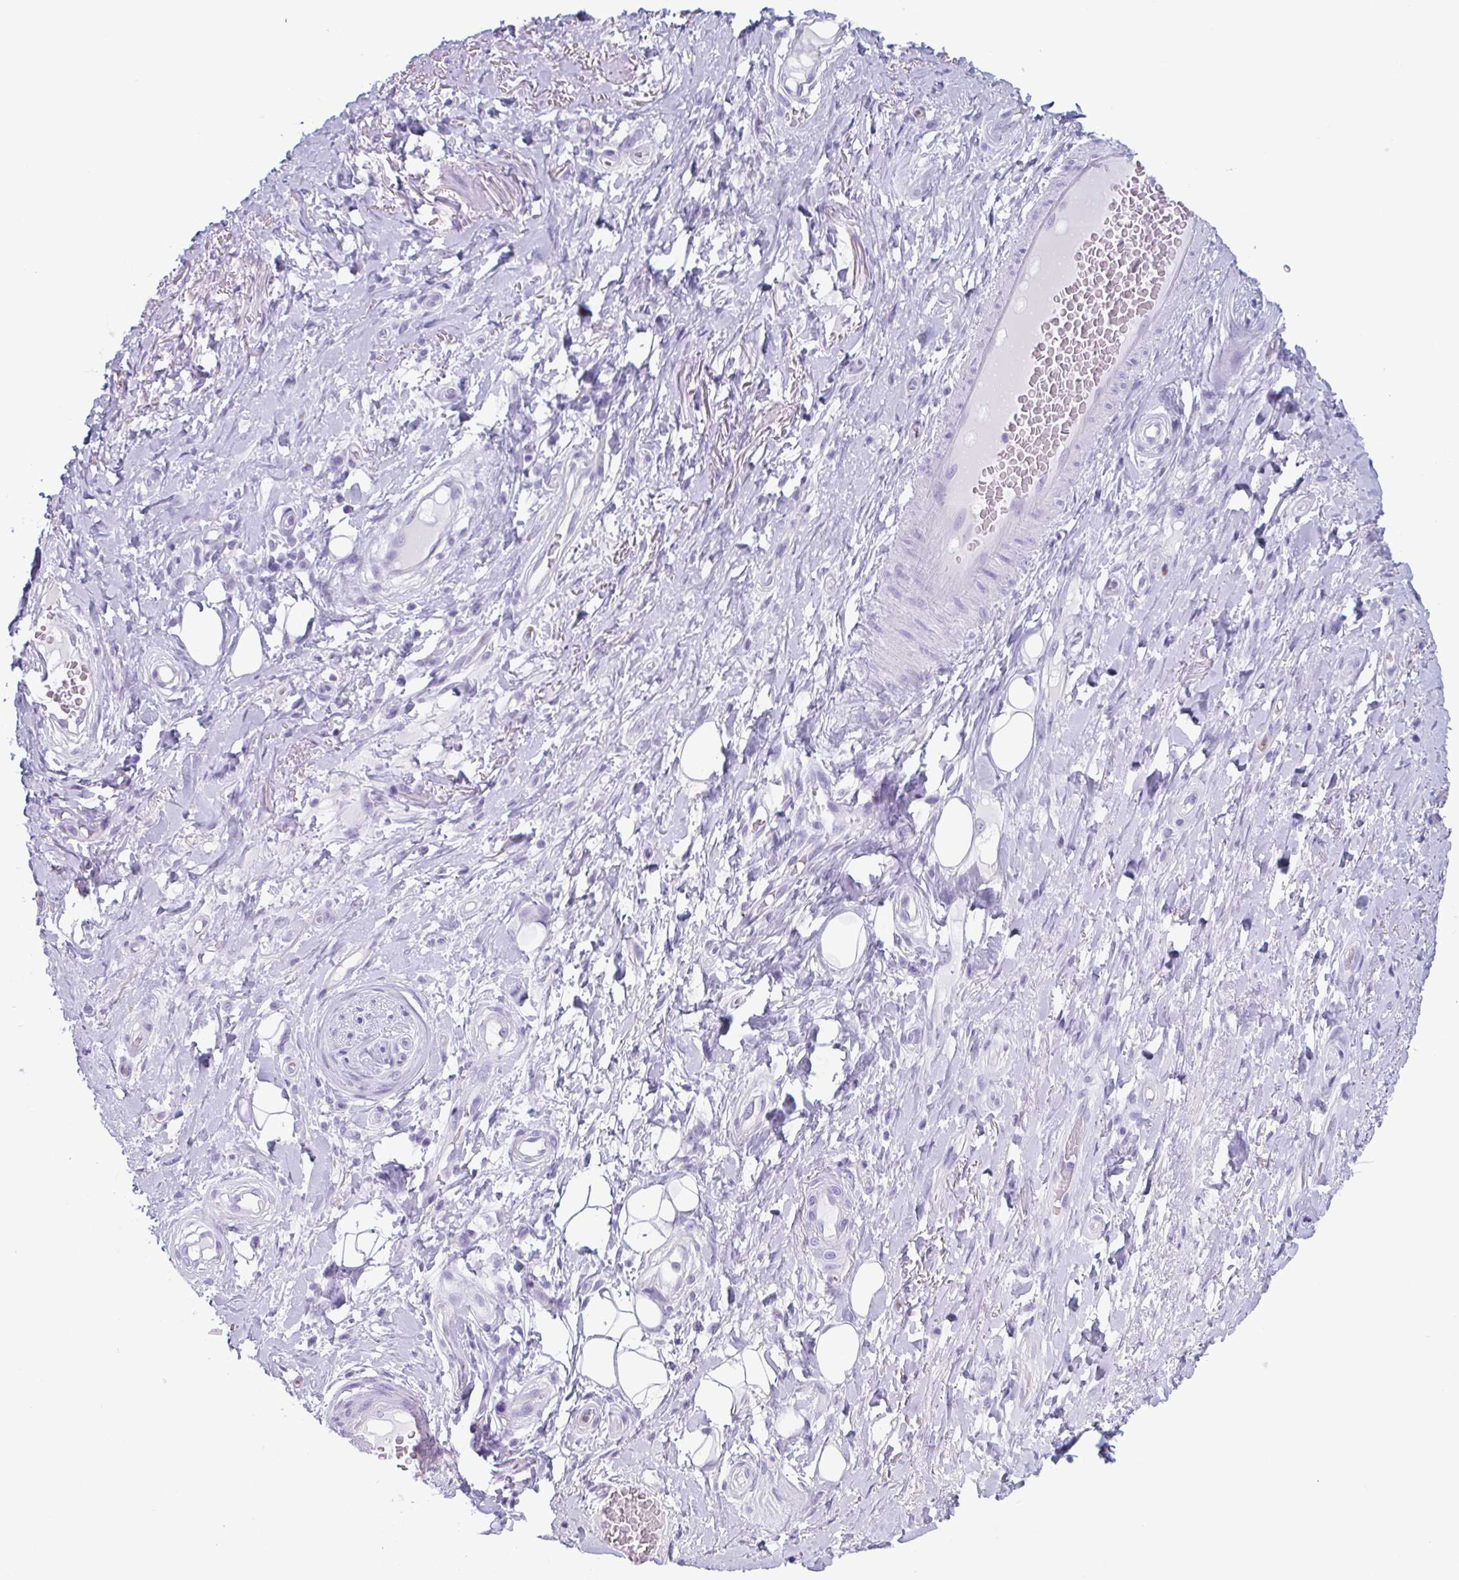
{"staining": {"intensity": "negative", "quantity": "none", "location": "none"}, "tissue": "adipose tissue", "cell_type": "Adipocytes", "image_type": "normal", "snomed": [{"axis": "morphology", "description": "Normal tissue, NOS"}, {"axis": "topography", "description": "Anal"}, {"axis": "topography", "description": "Peripheral nerve tissue"}], "caption": "Protein analysis of normal adipose tissue demonstrates no significant positivity in adipocytes. (Immunohistochemistry, brightfield microscopy, high magnification).", "gene": "BPI", "patient": {"sex": "male", "age": 53}}